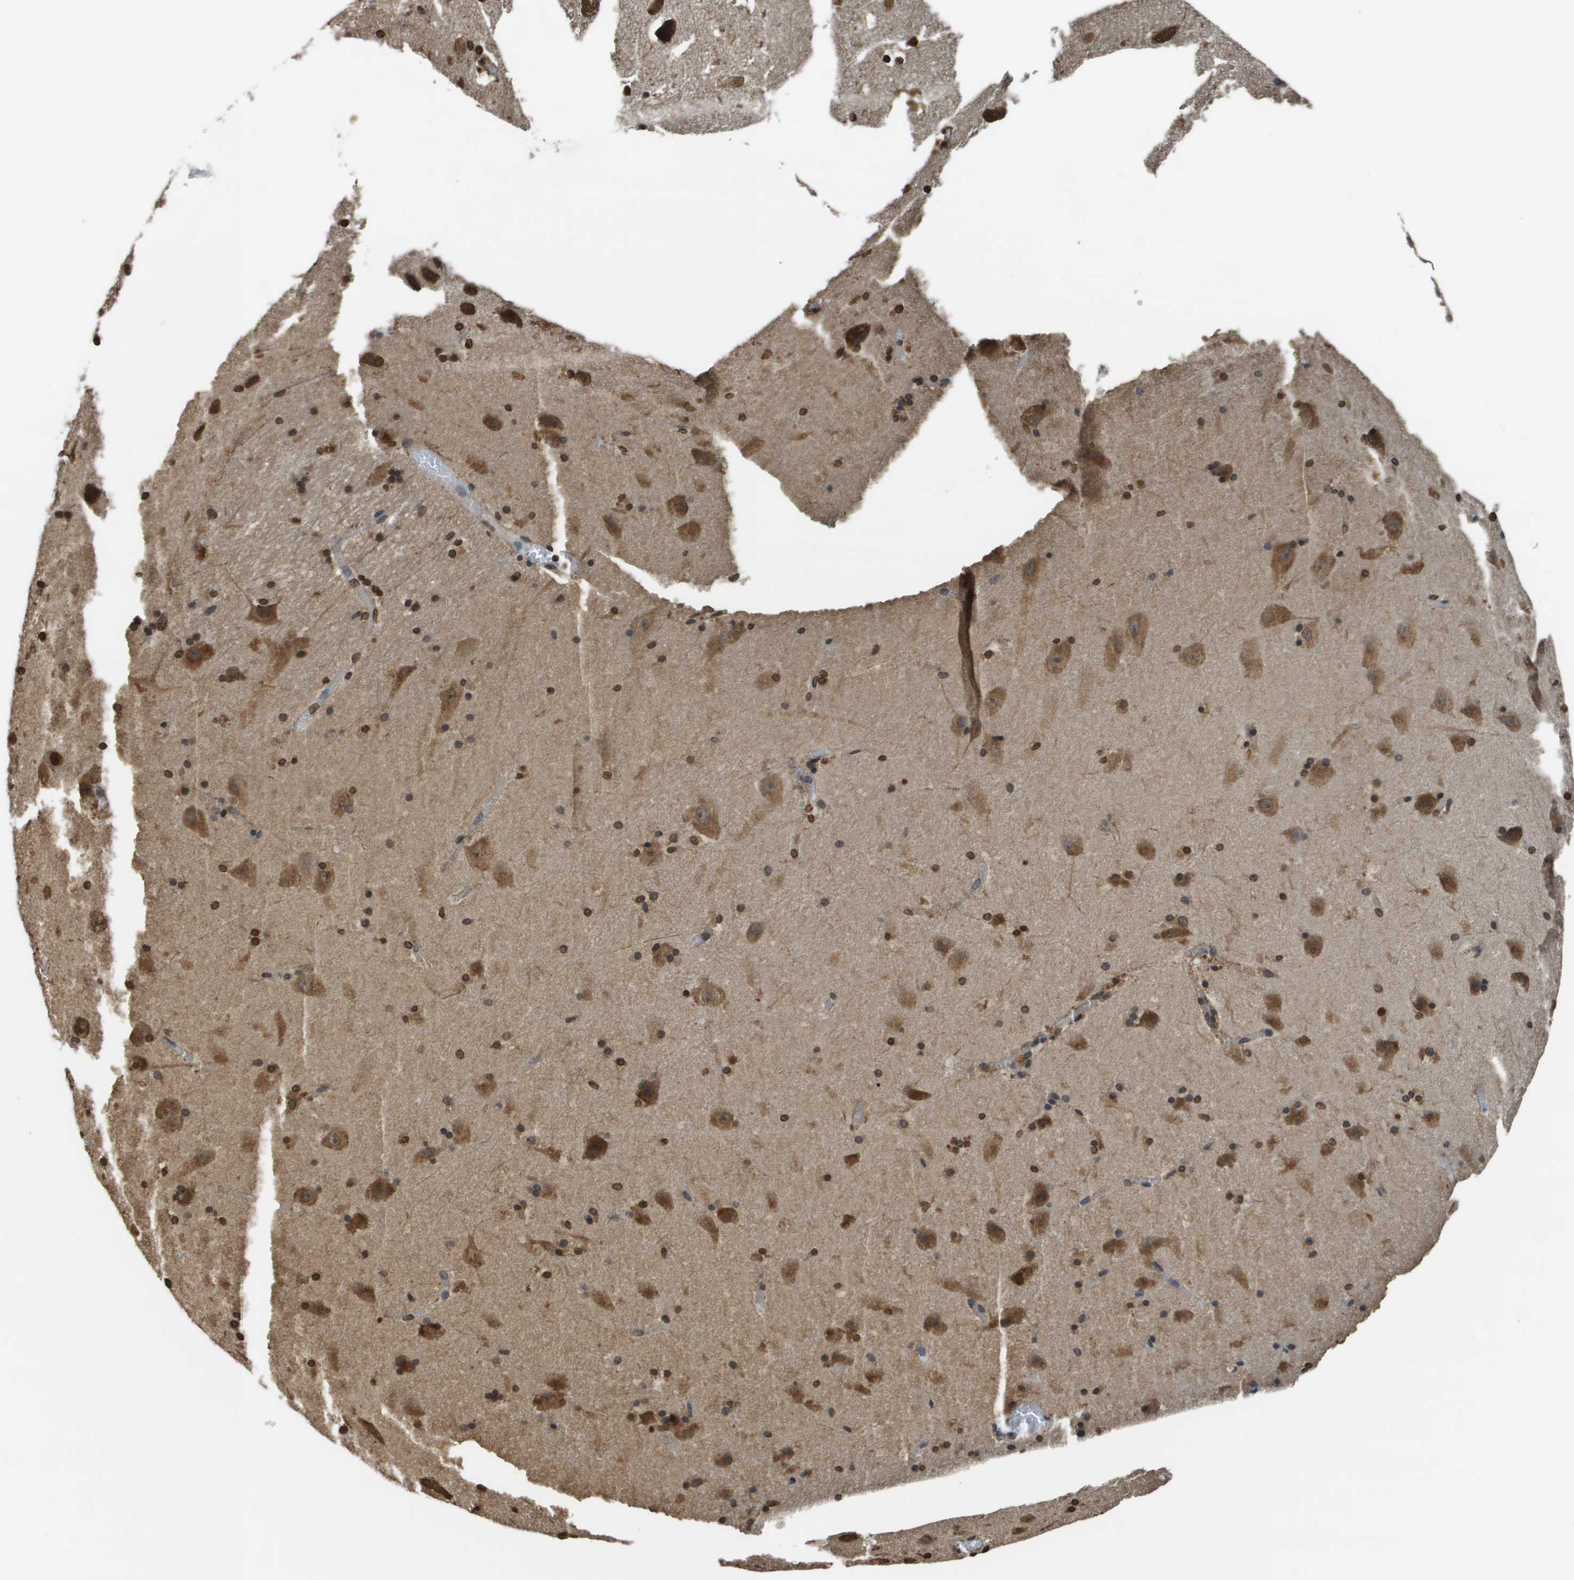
{"staining": {"intensity": "strong", "quantity": "25%-75%", "location": "cytoplasmic/membranous"}, "tissue": "hippocampus", "cell_type": "Glial cells", "image_type": "normal", "snomed": [{"axis": "morphology", "description": "Normal tissue, NOS"}, {"axis": "topography", "description": "Hippocampus"}], "caption": "A micrograph showing strong cytoplasmic/membranous expression in about 25%-75% of glial cells in benign hippocampus, as visualized by brown immunohistochemical staining.", "gene": "SEC62", "patient": {"sex": "male", "age": 45}}